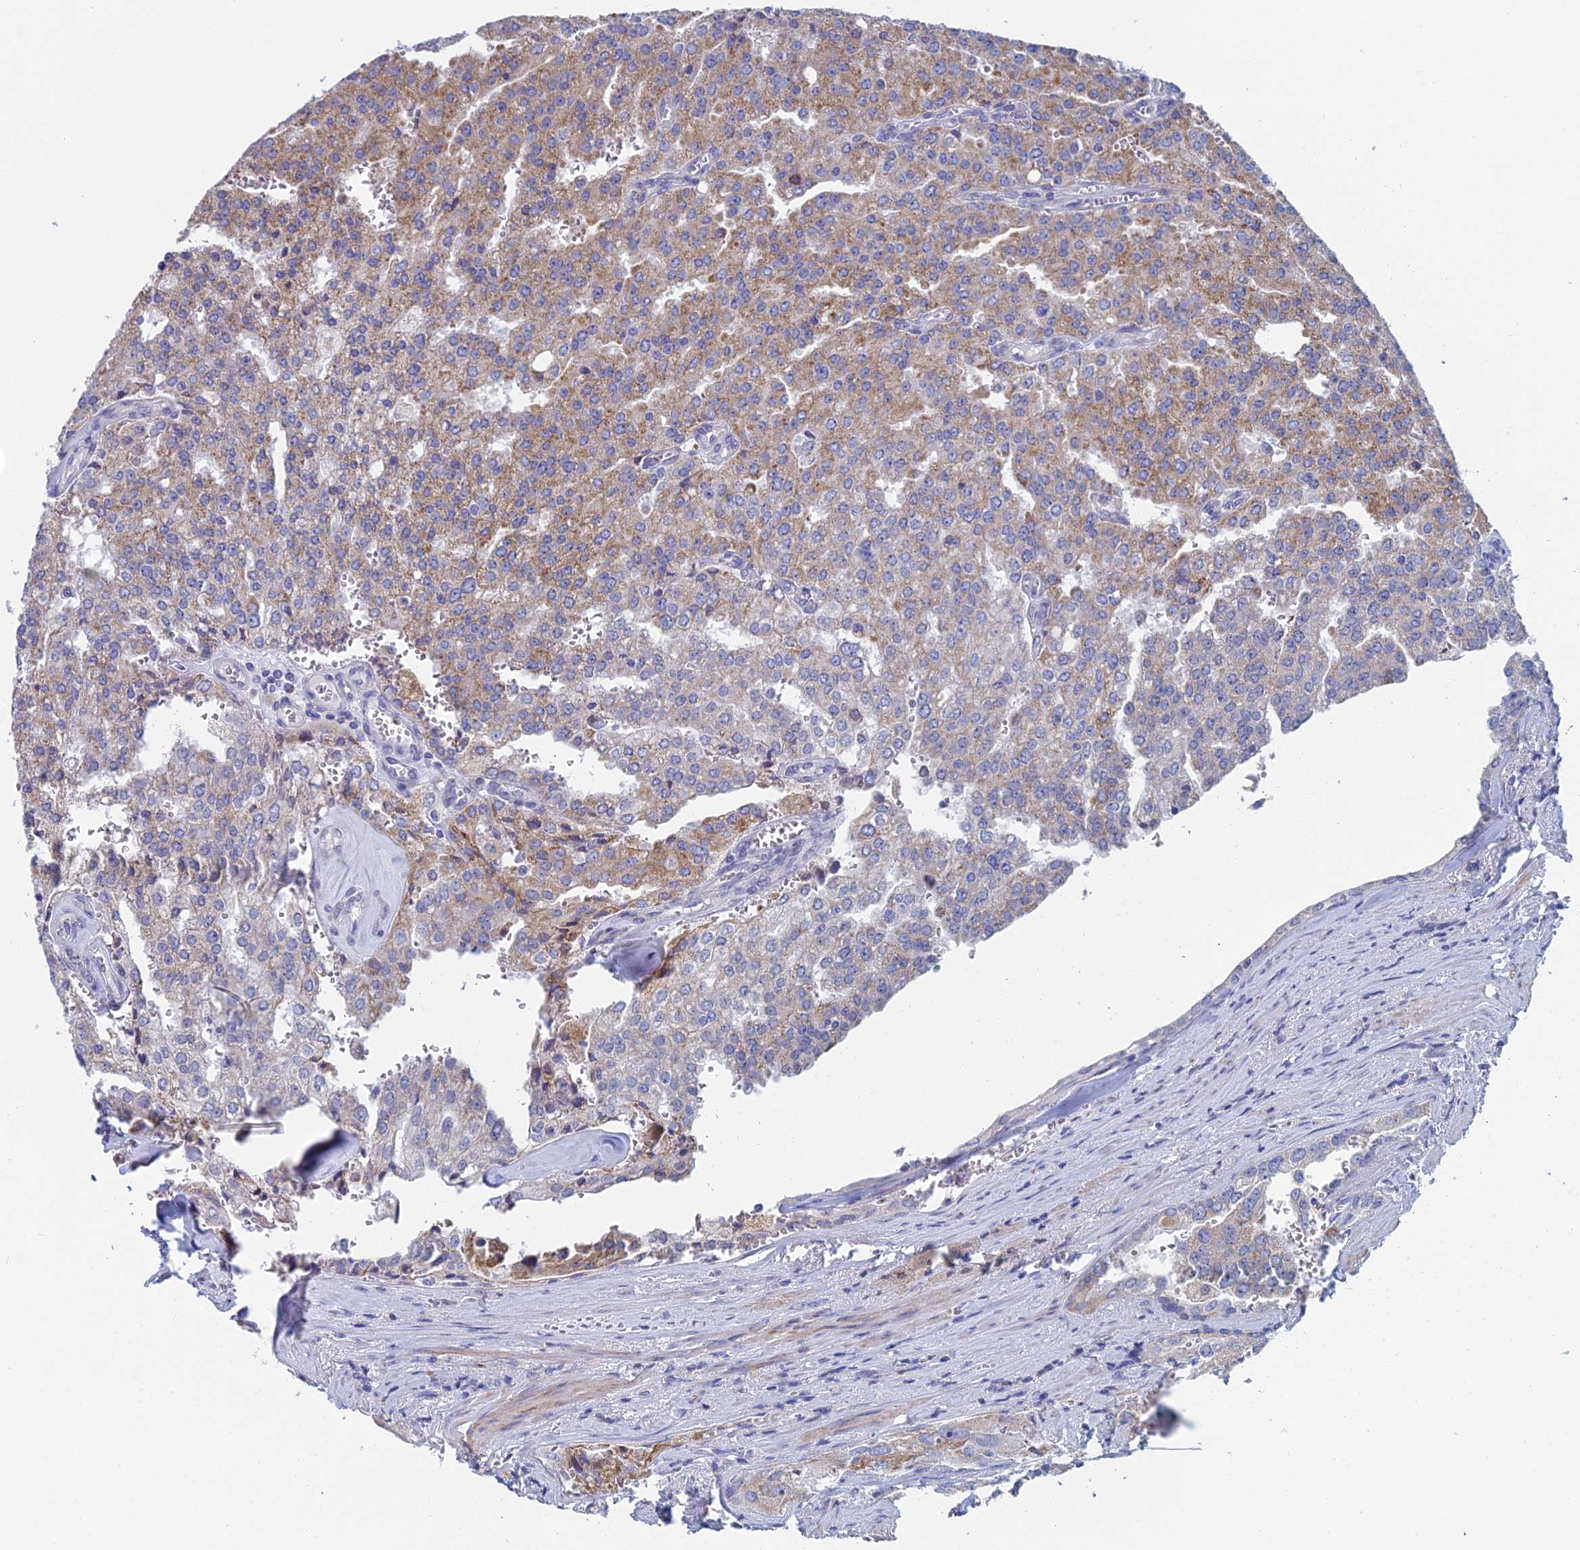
{"staining": {"intensity": "moderate", "quantity": "25%-75%", "location": "cytoplasmic/membranous"}, "tissue": "prostate cancer", "cell_type": "Tumor cells", "image_type": "cancer", "snomed": [{"axis": "morphology", "description": "Adenocarcinoma, High grade"}, {"axis": "topography", "description": "Prostate"}], "caption": "The image reveals immunohistochemical staining of adenocarcinoma (high-grade) (prostate). There is moderate cytoplasmic/membranous expression is seen in approximately 25%-75% of tumor cells.", "gene": "ACSM1", "patient": {"sex": "male", "age": 68}}